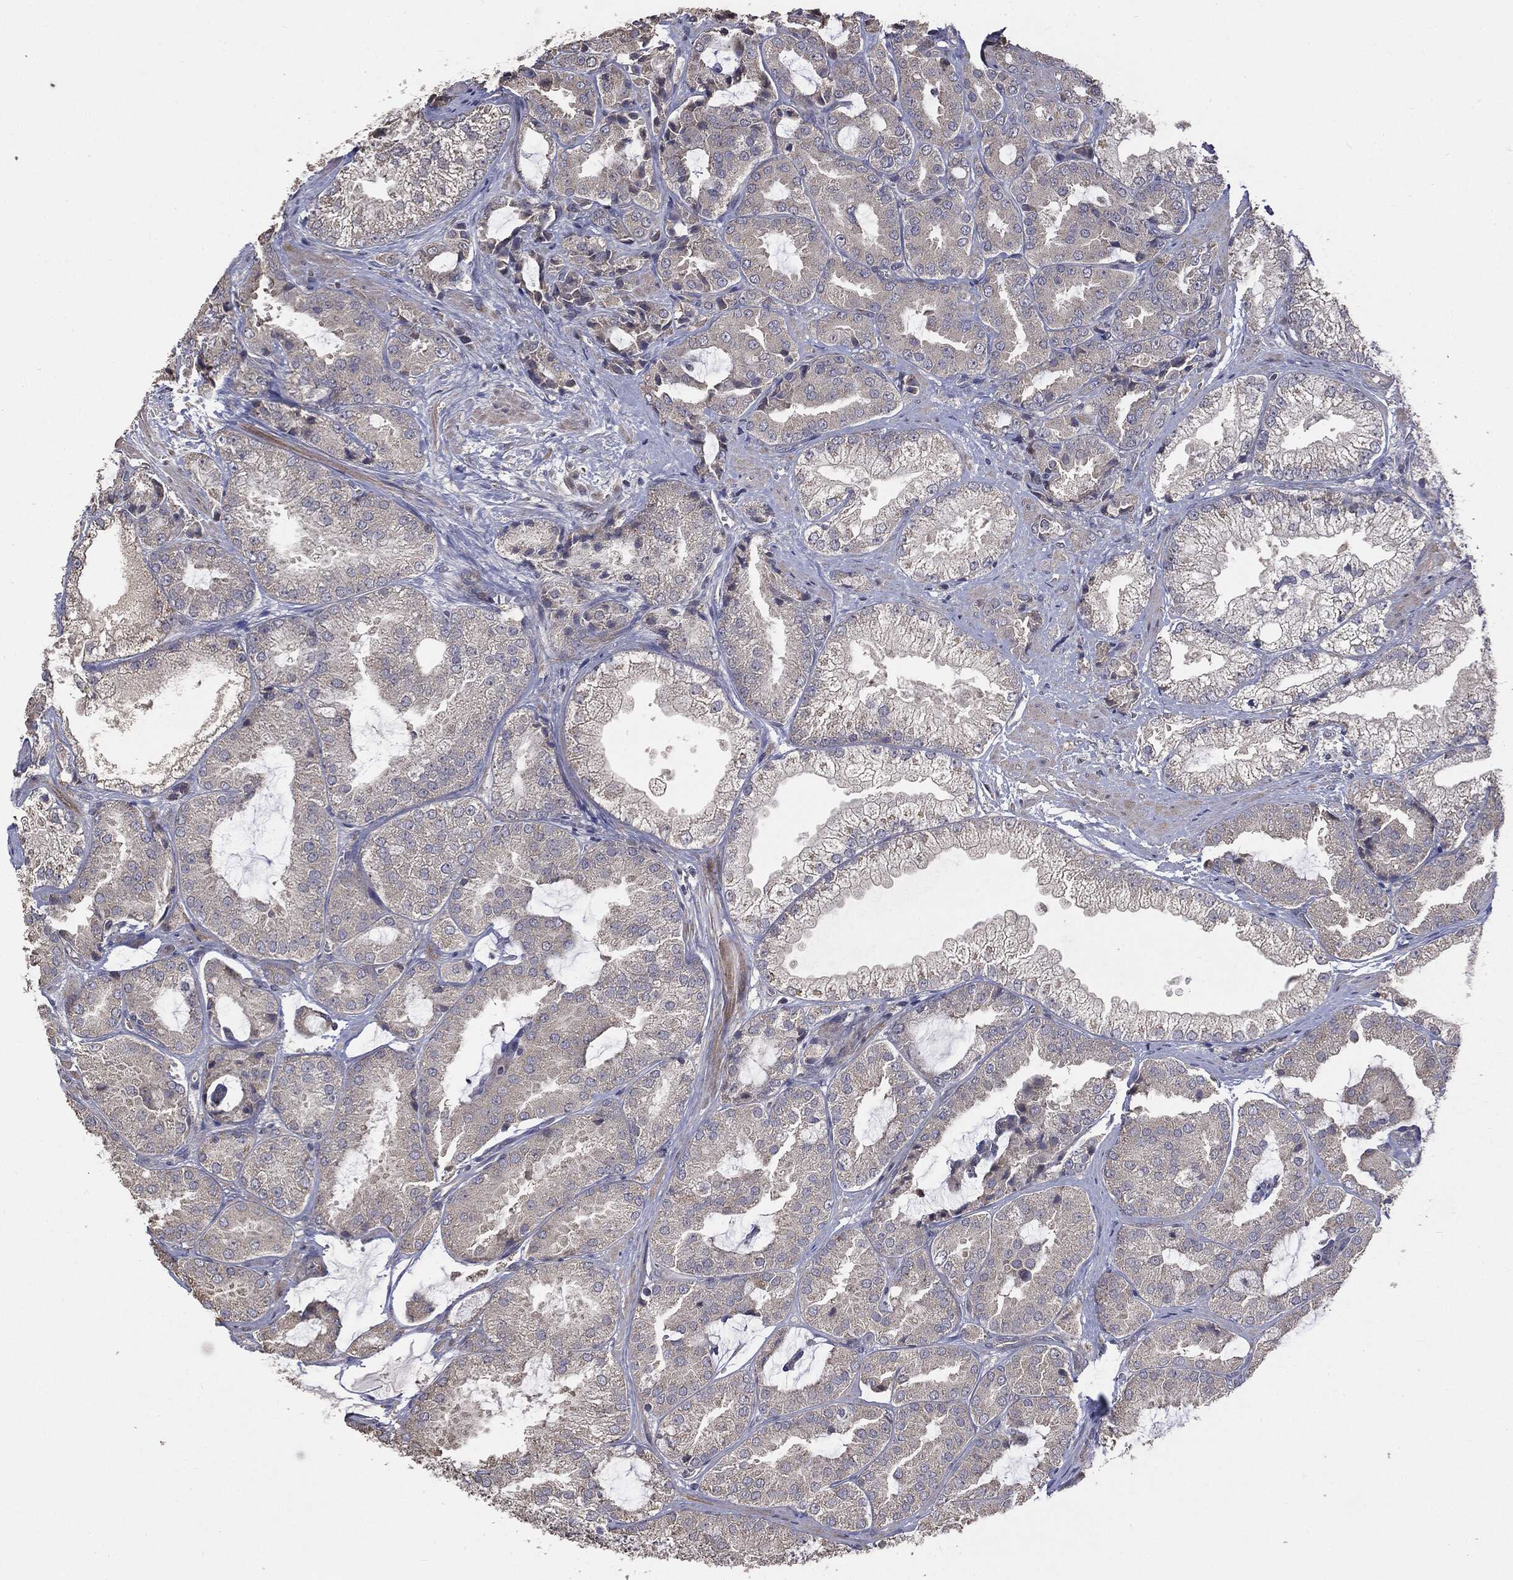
{"staining": {"intensity": "negative", "quantity": "none", "location": "none"}, "tissue": "prostate cancer", "cell_type": "Tumor cells", "image_type": "cancer", "snomed": [{"axis": "morphology", "description": "Adenocarcinoma, High grade"}, {"axis": "topography", "description": "Prostate"}], "caption": "Prostate cancer was stained to show a protein in brown. There is no significant staining in tumor cells. The staining is performed using DAB (3,3'-diaminobenzidine) brown chromogen with nuclei counter-stained in using hematoxylin.", "gene": "MTOR", "patient": {"sex": "male", "age": 68}}